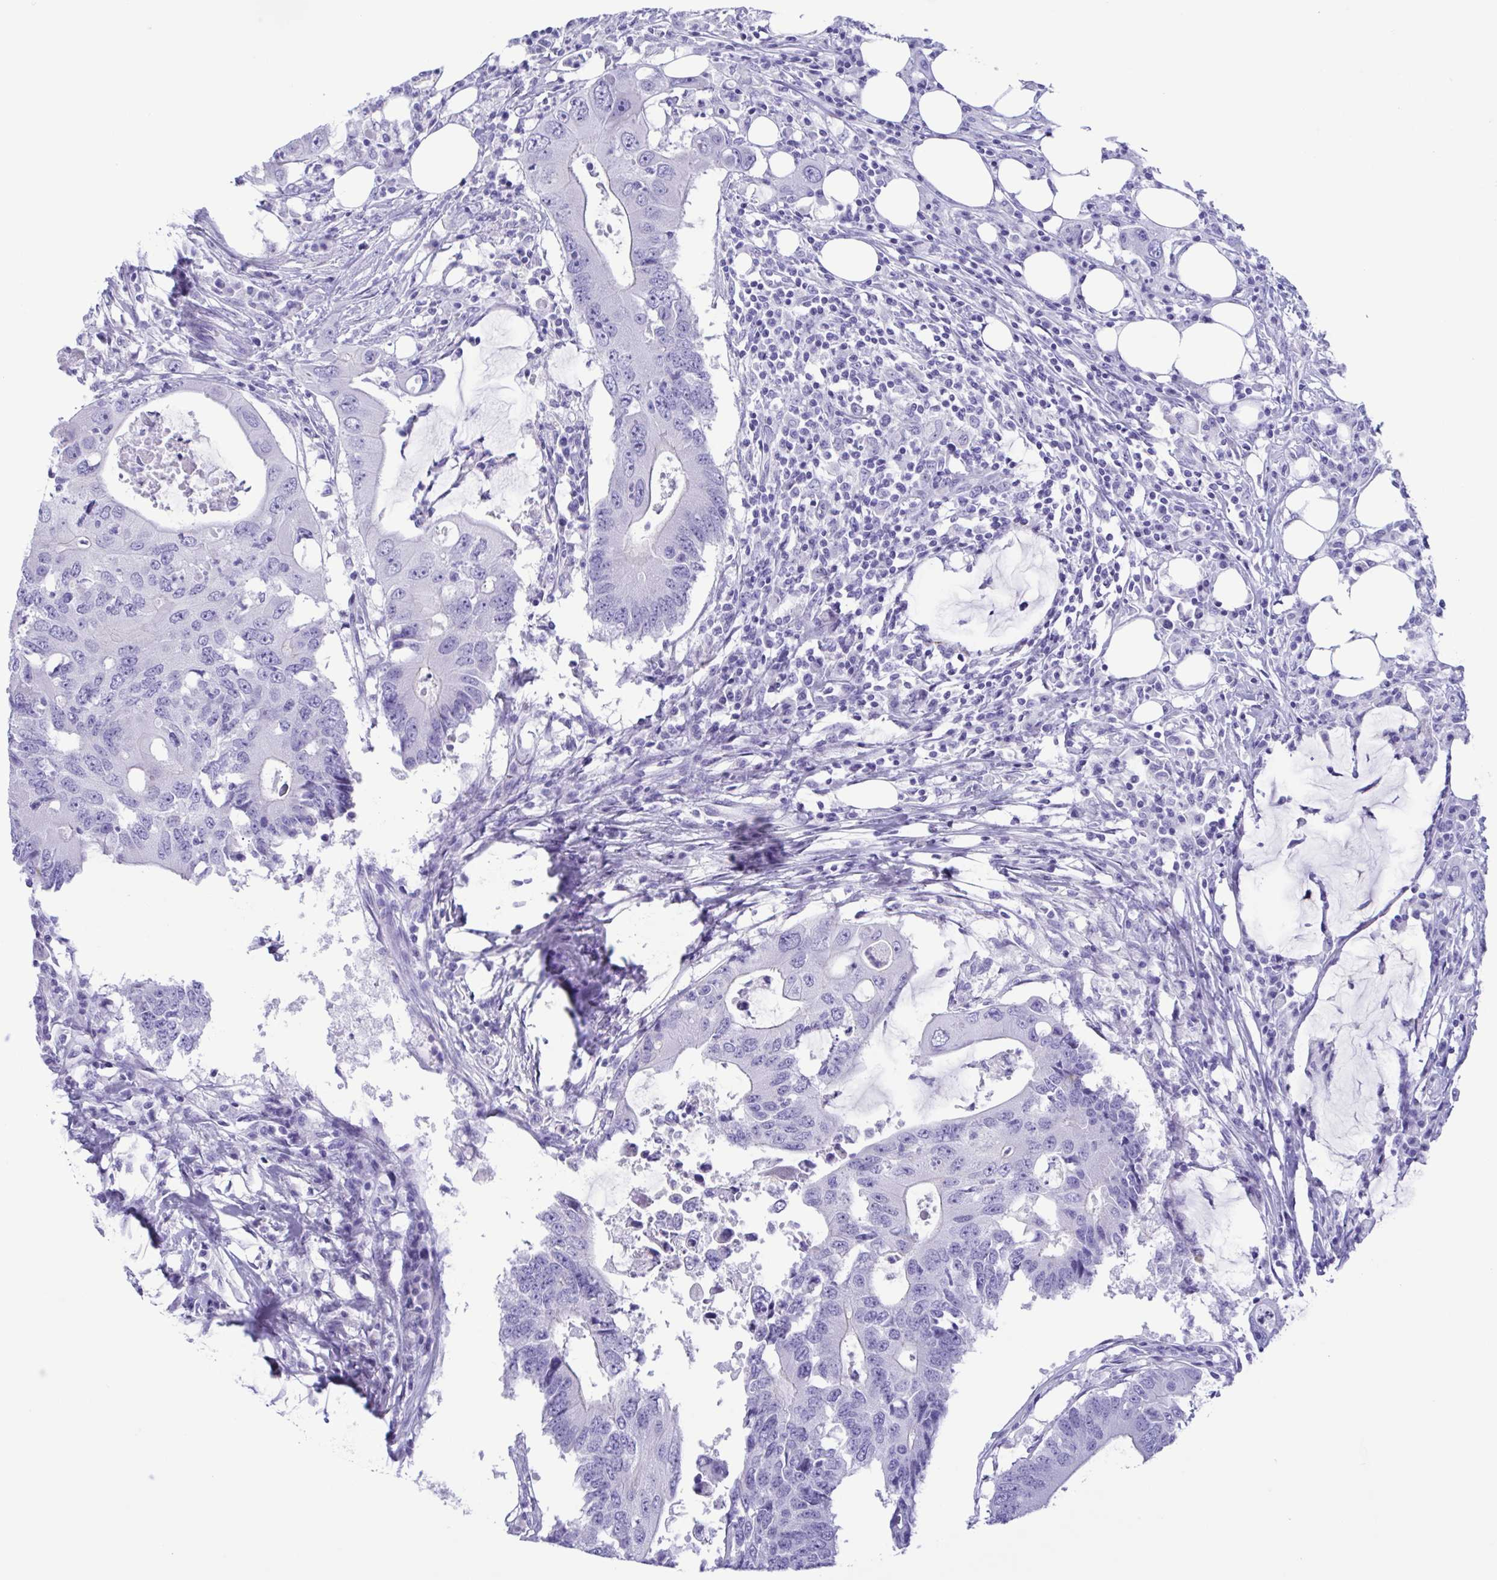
{"staining": {"intensity": "negative", "quantity": "none", "location": "none"}, "tissue": "colorectal cancer", "cell_type": "Tumor cells", "image_type": "cancer", "snomed": [{"axis": "morphology", "description": "Adenocarcinoma, NOS"}, {"axis": "topography", "description": "Colon"}], "caption": "Colorectal cancer (adenocarcinoma) was stained to show a protein in brown. There is no significant expression in tumor cells.", "gene": "TSPY2", "patient": {"sex": "male", "age": 71}}